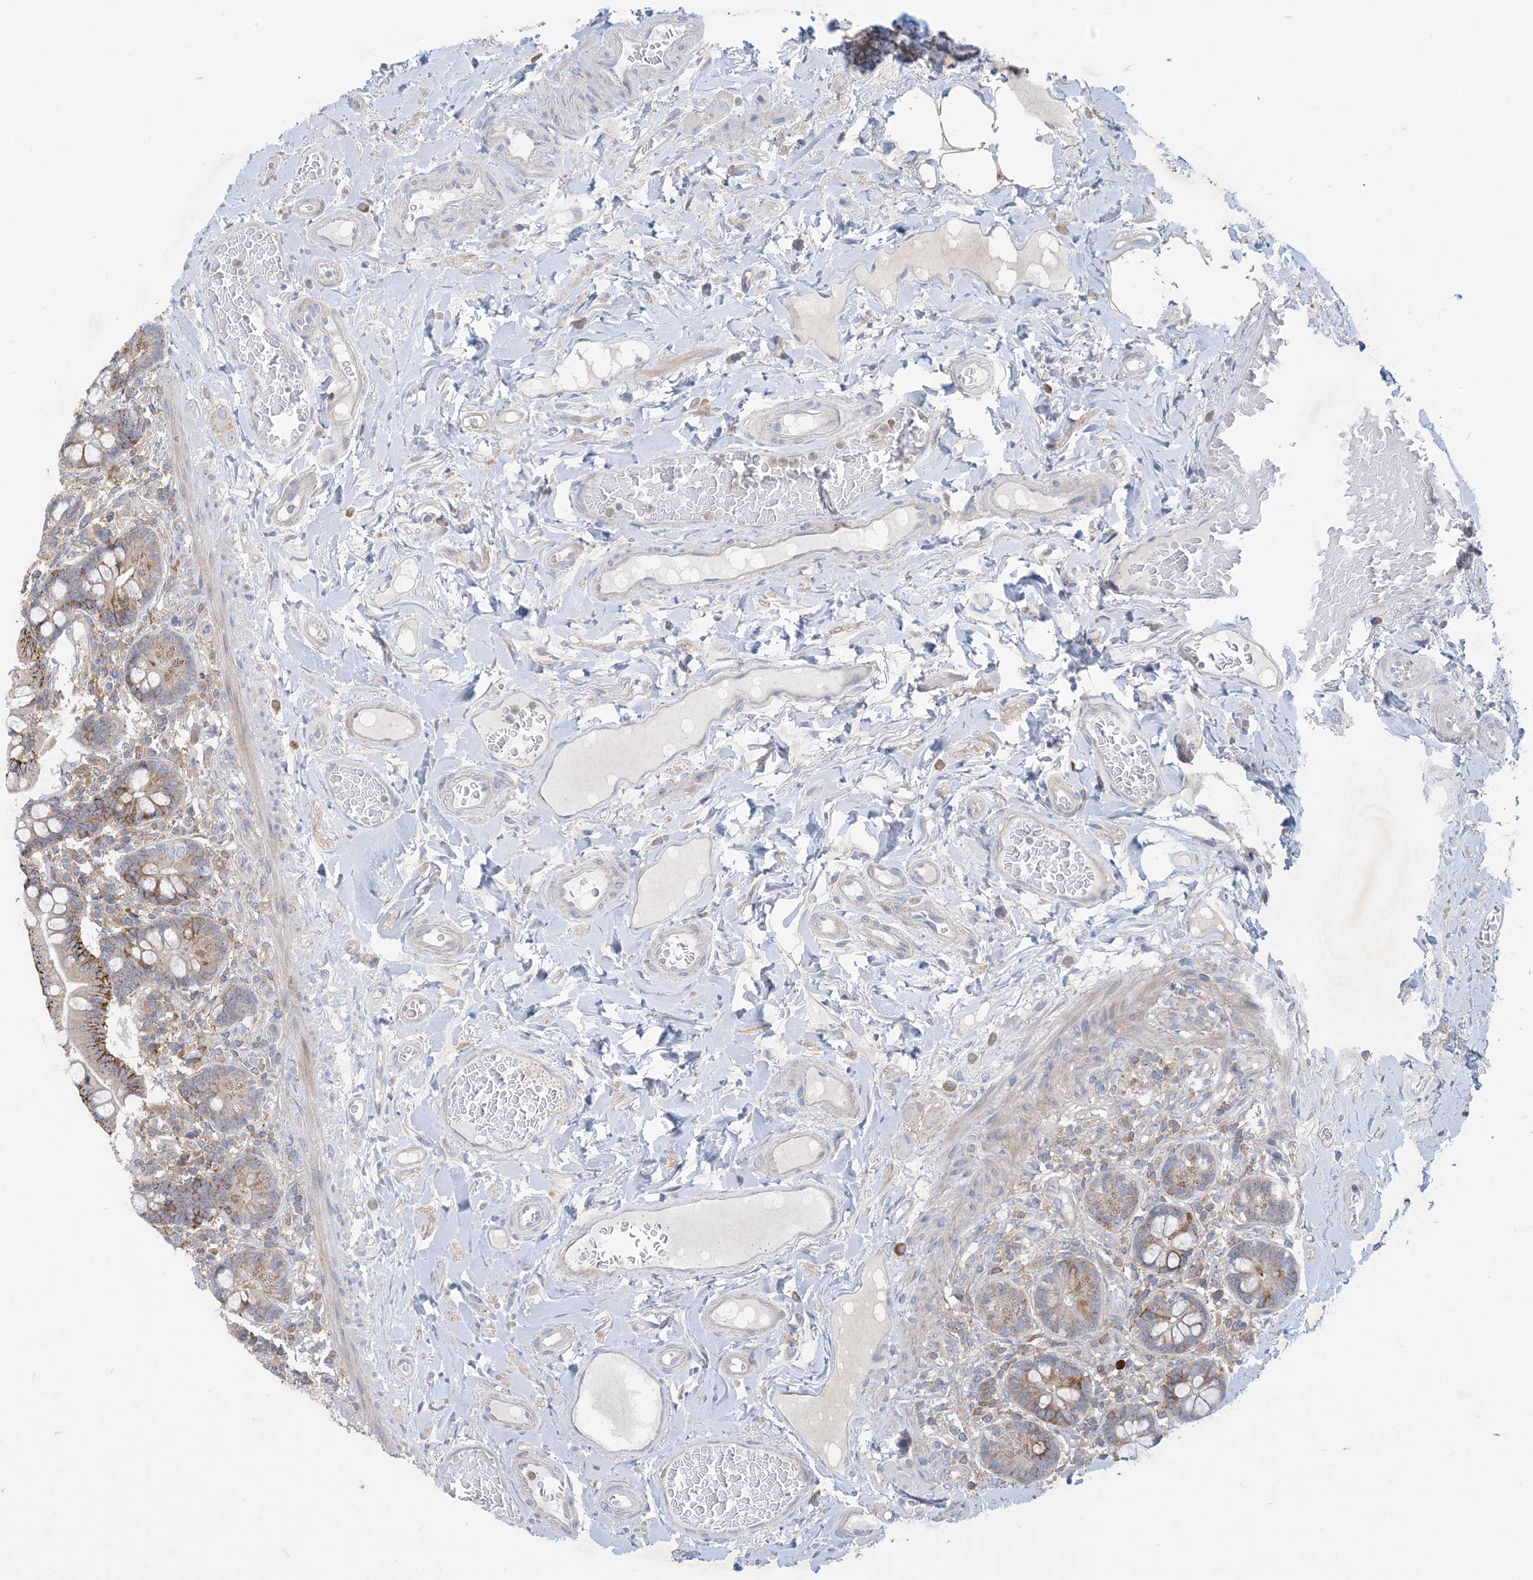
{"staining": {"intensity": "moderate", "quantity": ">75%", "location": "cytoplasmic/membranous"}, "tissue": "small intestine", "cell_type": "Glandular cells", "image_type": "normal", "snomed": [{"axis": "morphology", "description": "Normal tissue, NOS"}, {"axis": "topography", "description": "Small intestine"}], "caption": "Protein staining by immunohistochemistry reveals moderate cytoplasmic/membranous positivity in approximately >75% of glandular cells in normal small intestine.", "gene": "AOC1", "patient": {"sex": "female", "age": 64}}